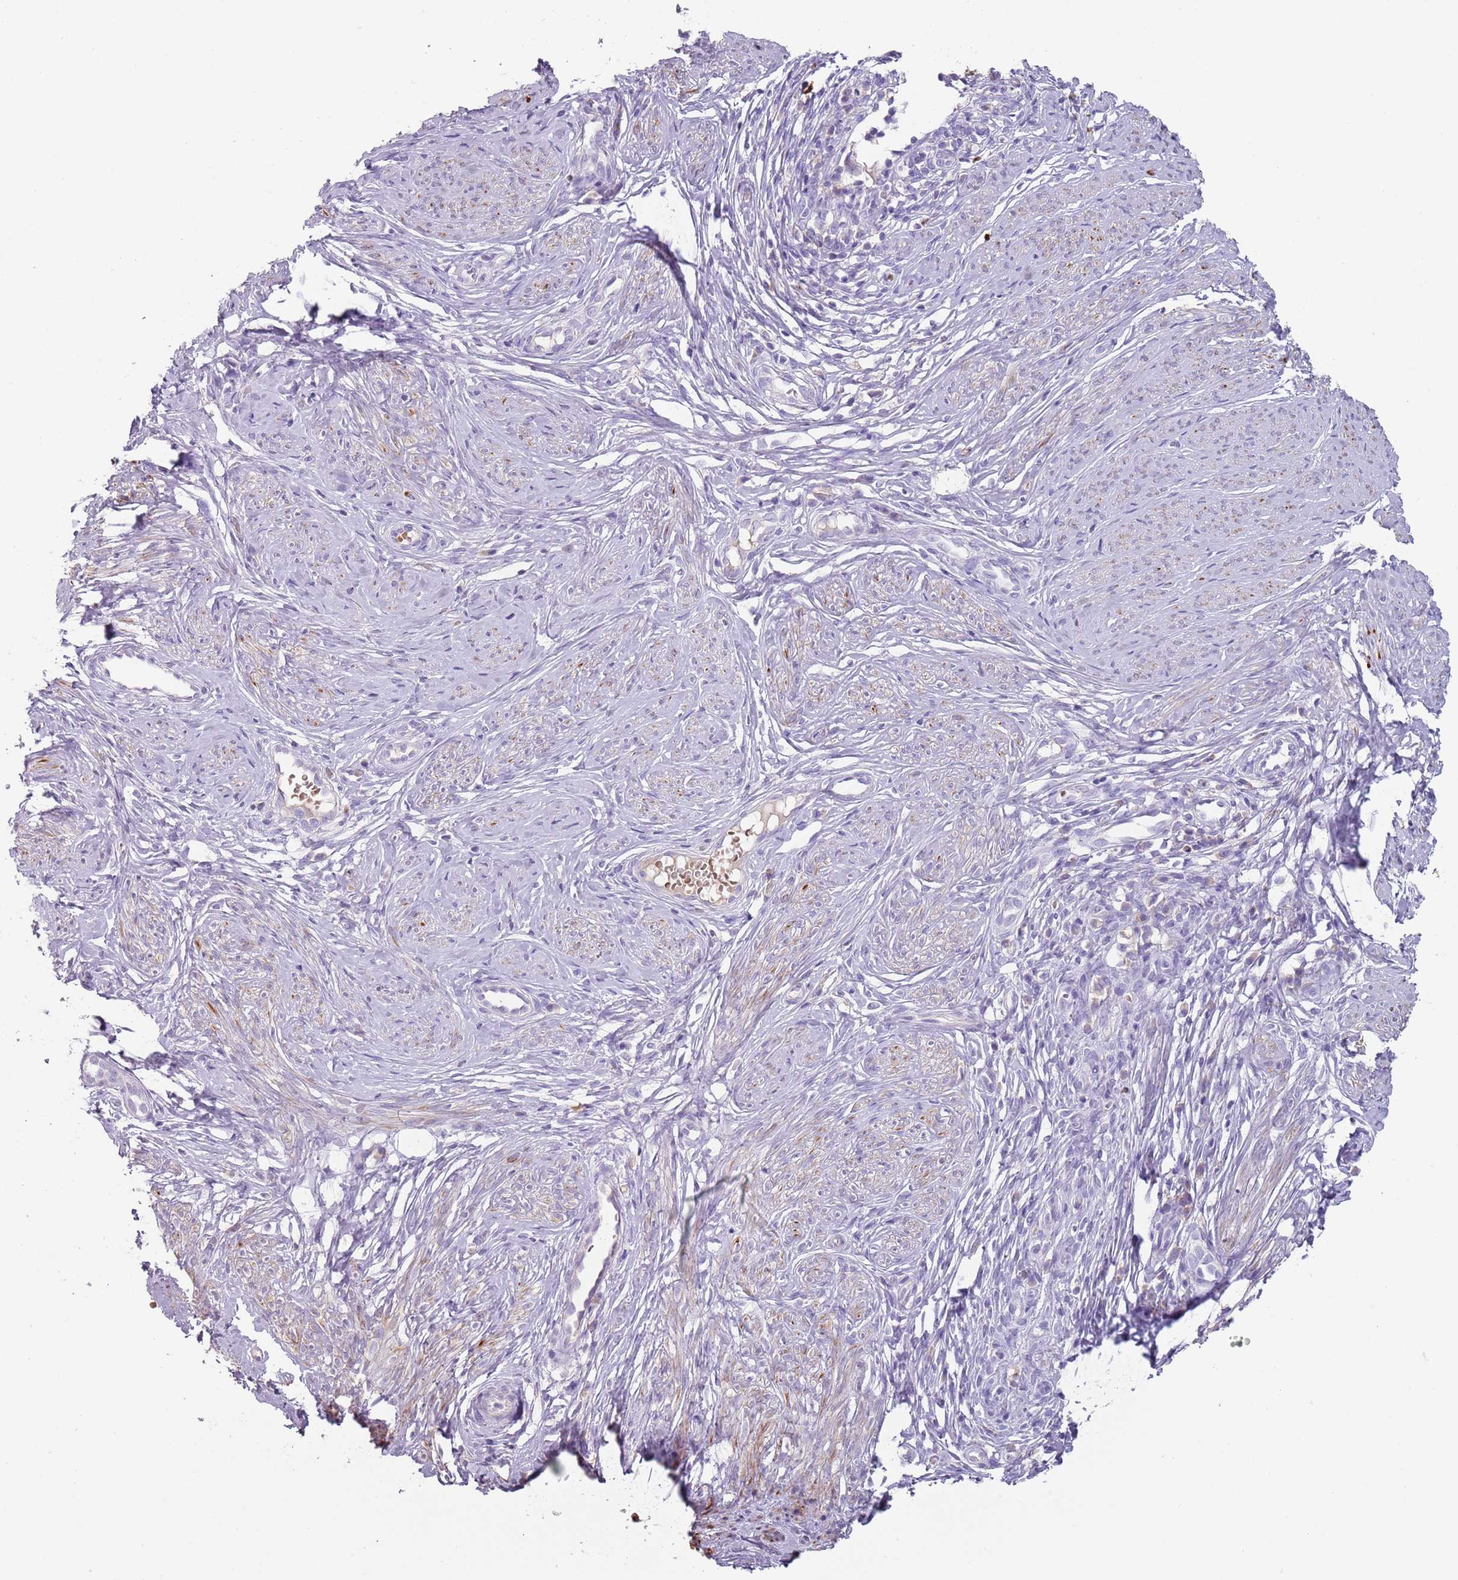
{"staining": {"intensity": "negative", "quantity": "none", "location": "none"}, "tissue": "cervical cancer", "cell_type": "Tumor cells", "image_type": "cancer", "snomed": [{"axis": "morphology", "description": "Adenocarcinoma, NOS"}, {"axis": "topography", "description": "Cervix"}], "caption": "IHC photomicrograph of cervical cancer stained for a protein (brown), which demonstrates no expression in tumor cells.", "gene": "TMEM251", "patient": {"sex": "female", "age": 36}}